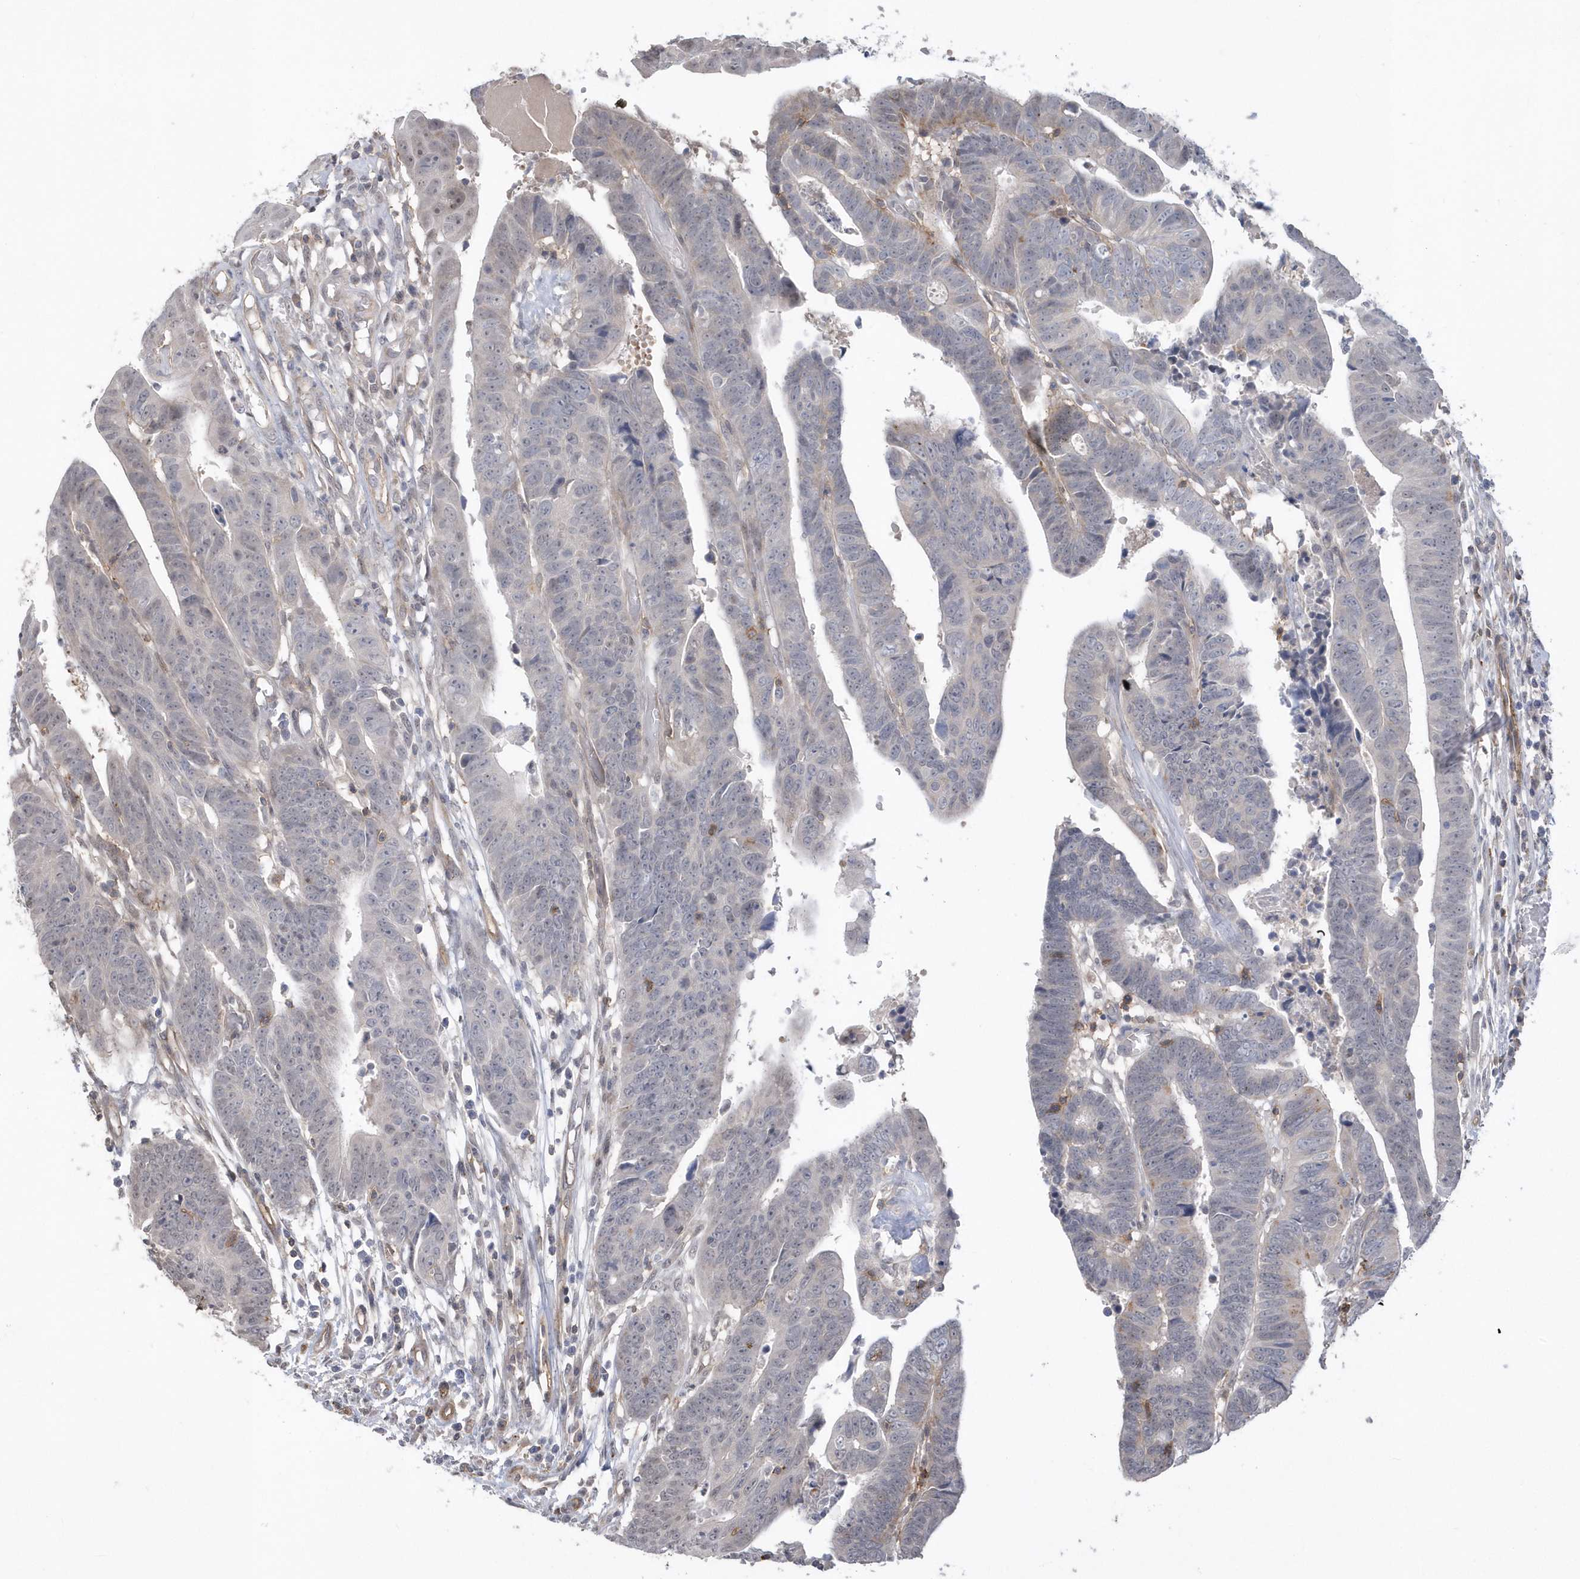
{"staining": {"intensity": "negative", "quantity": "none", "location": "none"}, "tissue": "colorectal cancer", "cell_type": "Tumor cells", "image_type": "cancer", "snomed": [{"axis": "morphology", "description": "Adenocarcinoma, NOS"}, {"axis": "topography", "description": "Rectum"}], "caption": "Human colorectal adenocarcinoma stained for a protein using immunohistochemistry (IHC) demonstrates no positivity in tumor cells.", "gene": "CRIP3", "patient": {"sex": "female", "age": 65}}